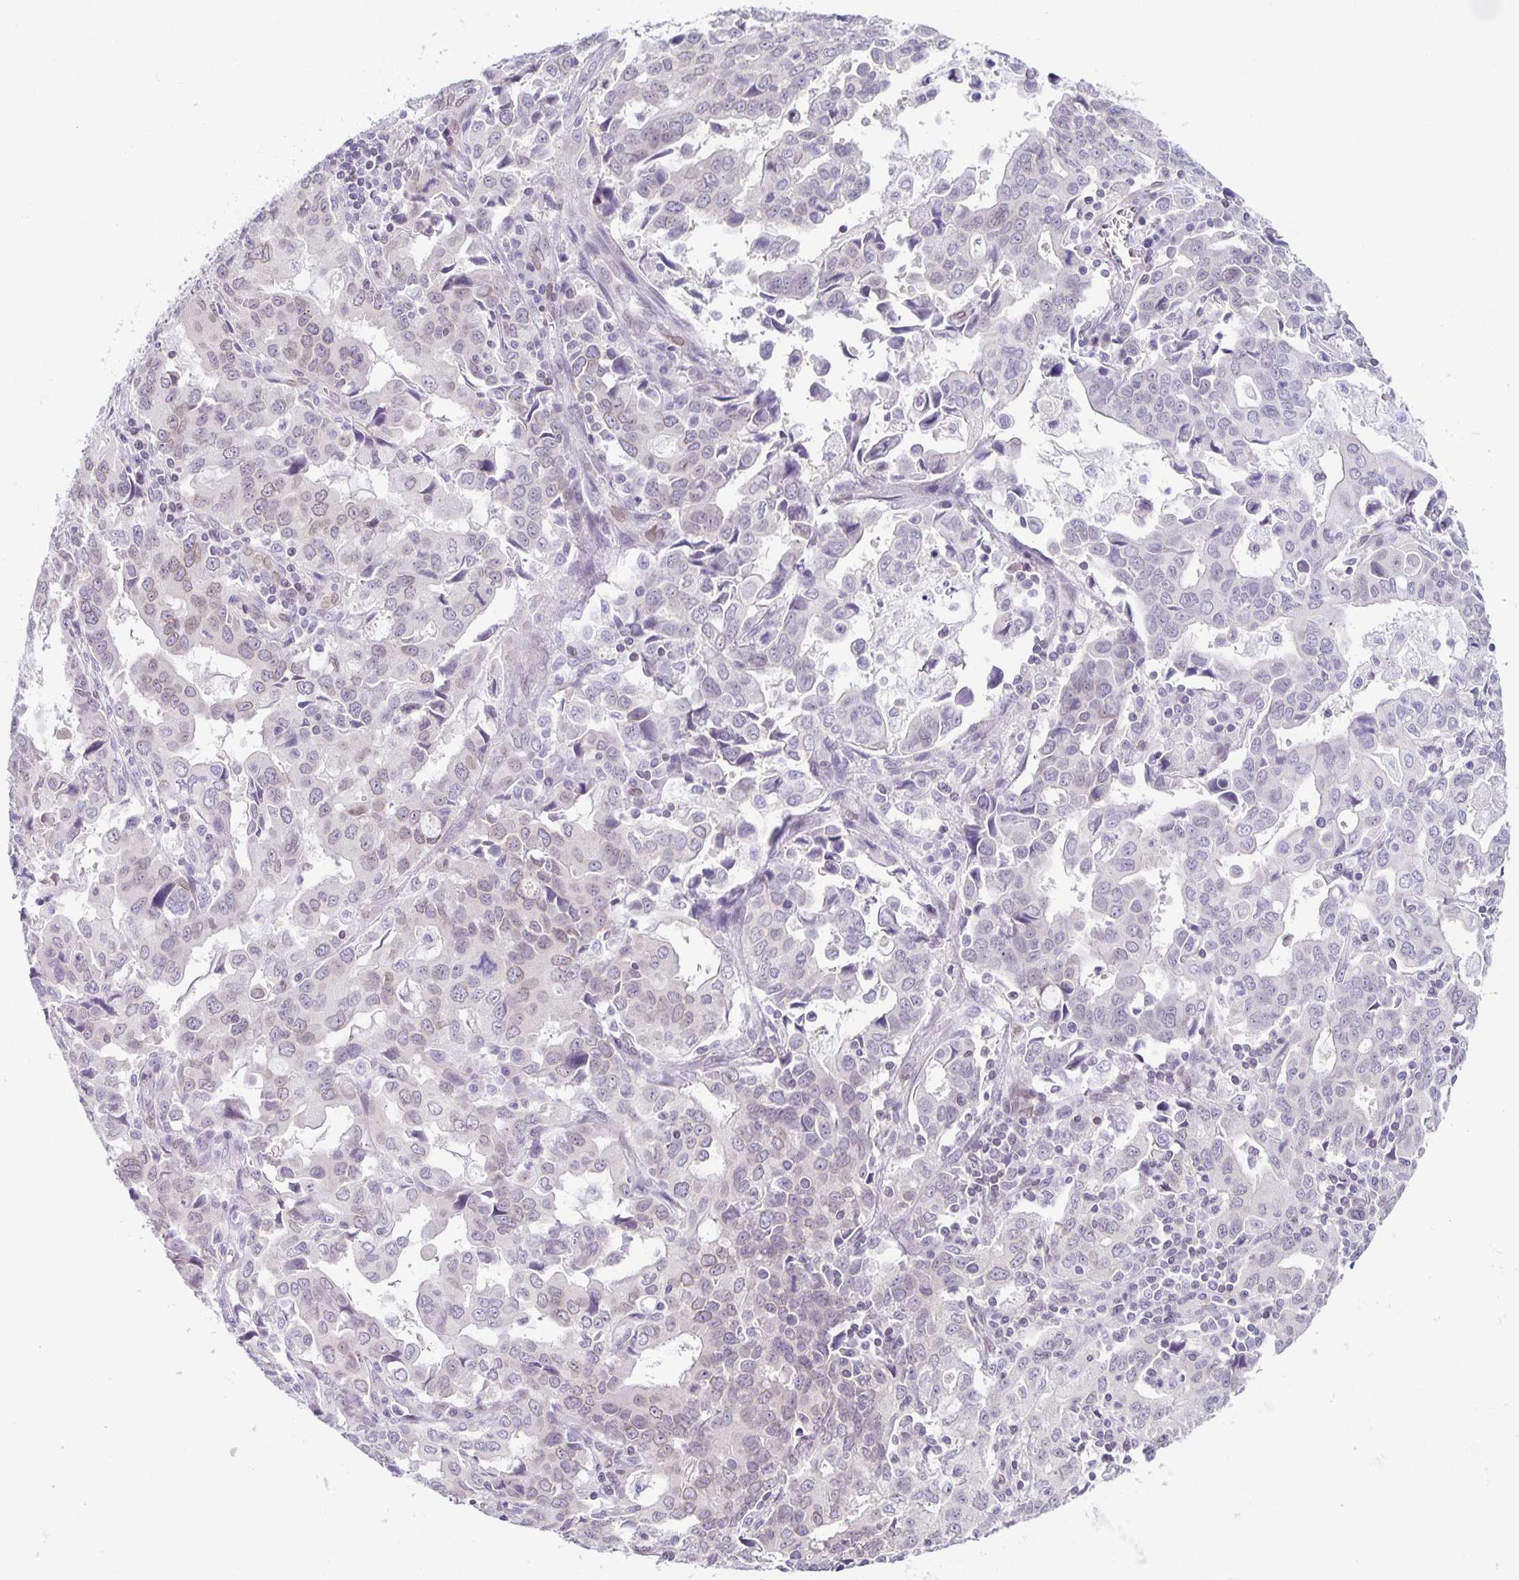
{"staining": {"intensity": "negative", "quantity": "none", "location": "none"}, "tissue": "stomach cancer", "cell_type": "Tumor cells", "image_type": "cancer", "snomed": [{"axis": "morphology", "description": "Adenocarcinoma, NOS"}, {"axis": "topography", "description": "Stomach, upper"}], "caption": "Immunohistochemistry (IHC) of stomach adenocarcinoma displays no expression in tumor cells.", "gene": "SYNE2", "patient": {"sex": "male", "age": 85}}